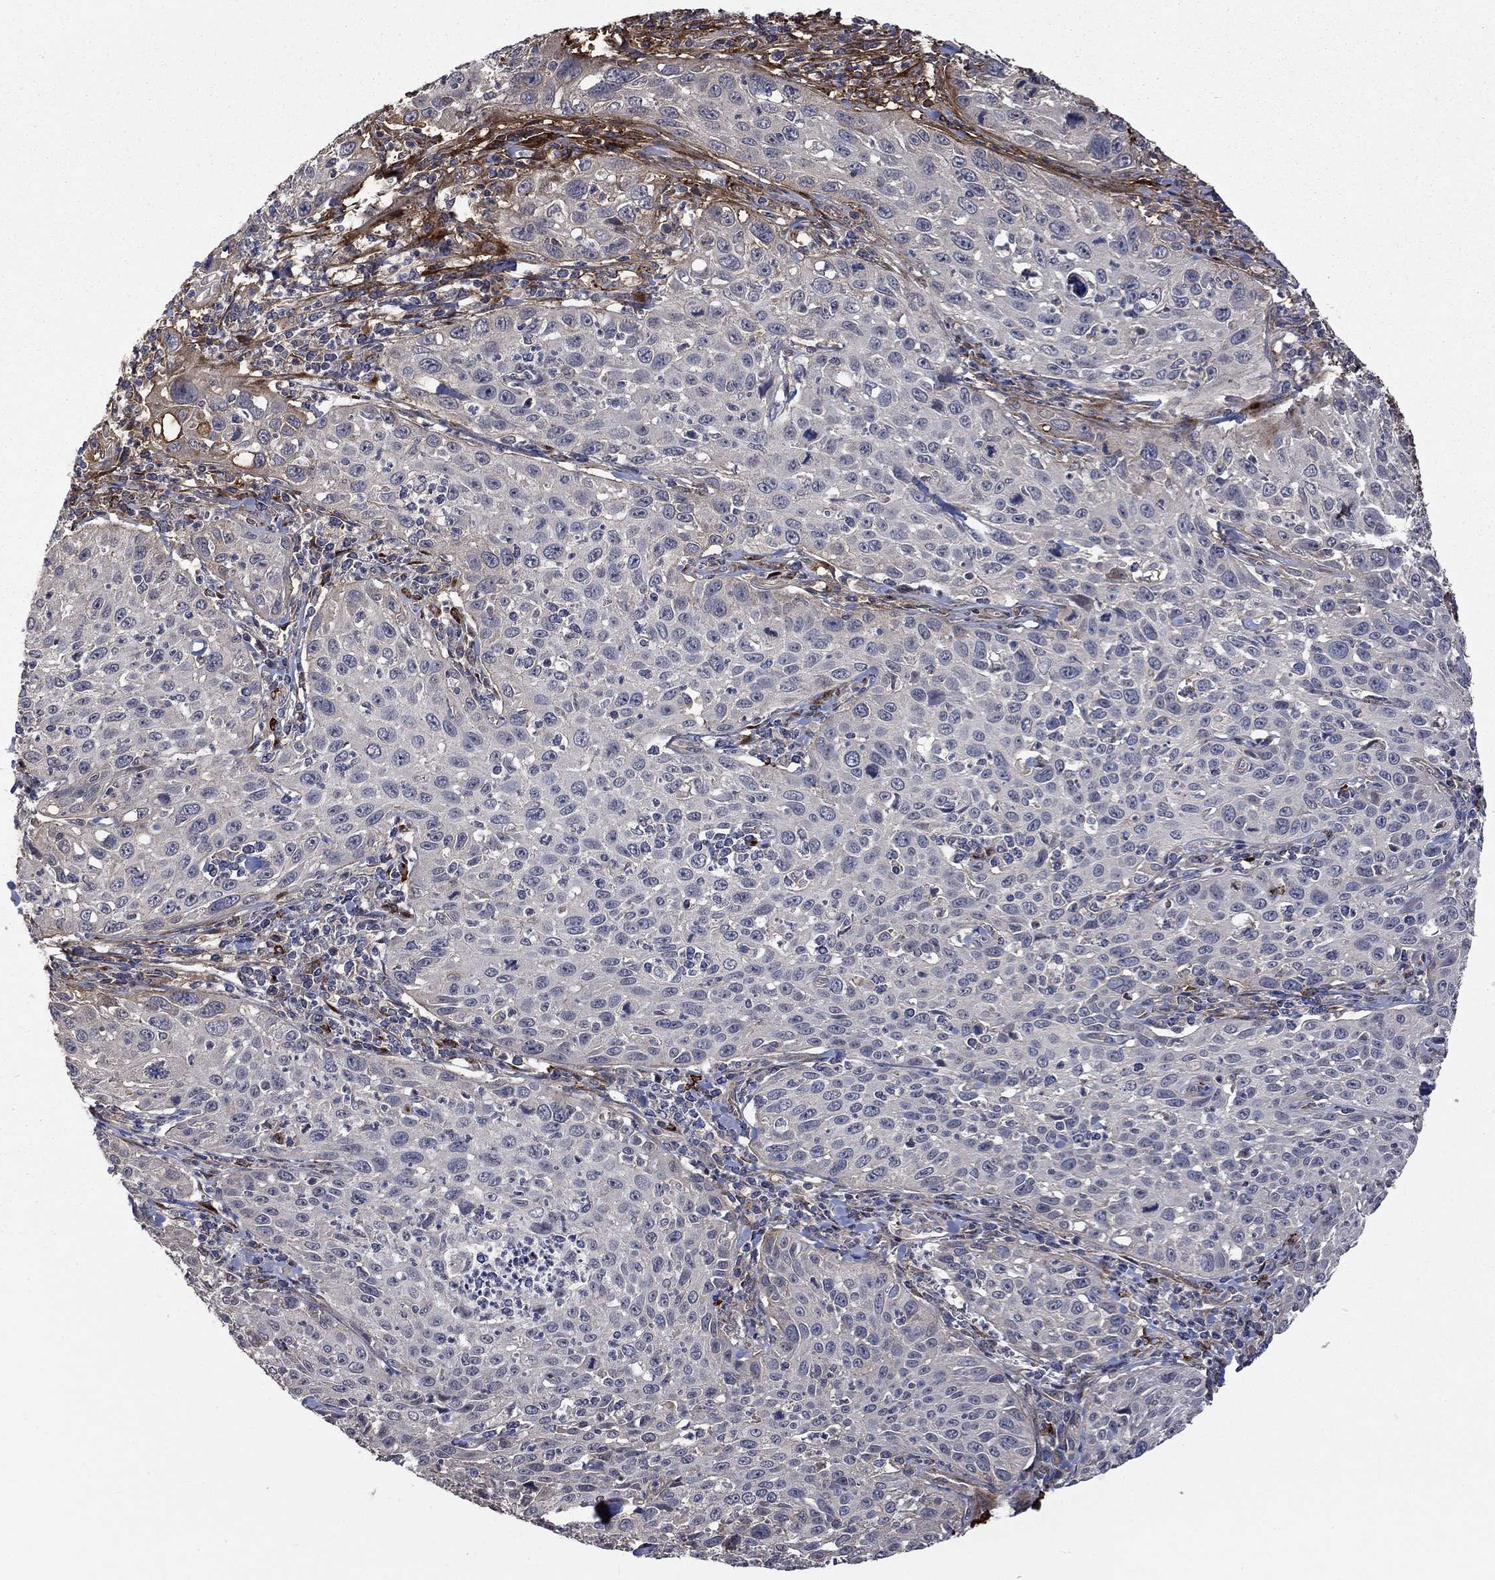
{"staining": {"intensity": "negative", "quantity": "none", "location": "none"}, "tissue": "cervical cancer", "cell_type": "Tumor cells", "image_type": "cancer", "snomed": [{"axis": "morphology", "description": "Squamous cell carcinoma, NOS"}, {"axis": "topography", "description": "Cervix"}], "caption": "This is an IHC micrograph of cervical cancer (squamous cell carcinoma). There is no expression in tumor cells.", "gene": "VCAN", "patient": {"sex": "female", "age": 26}}